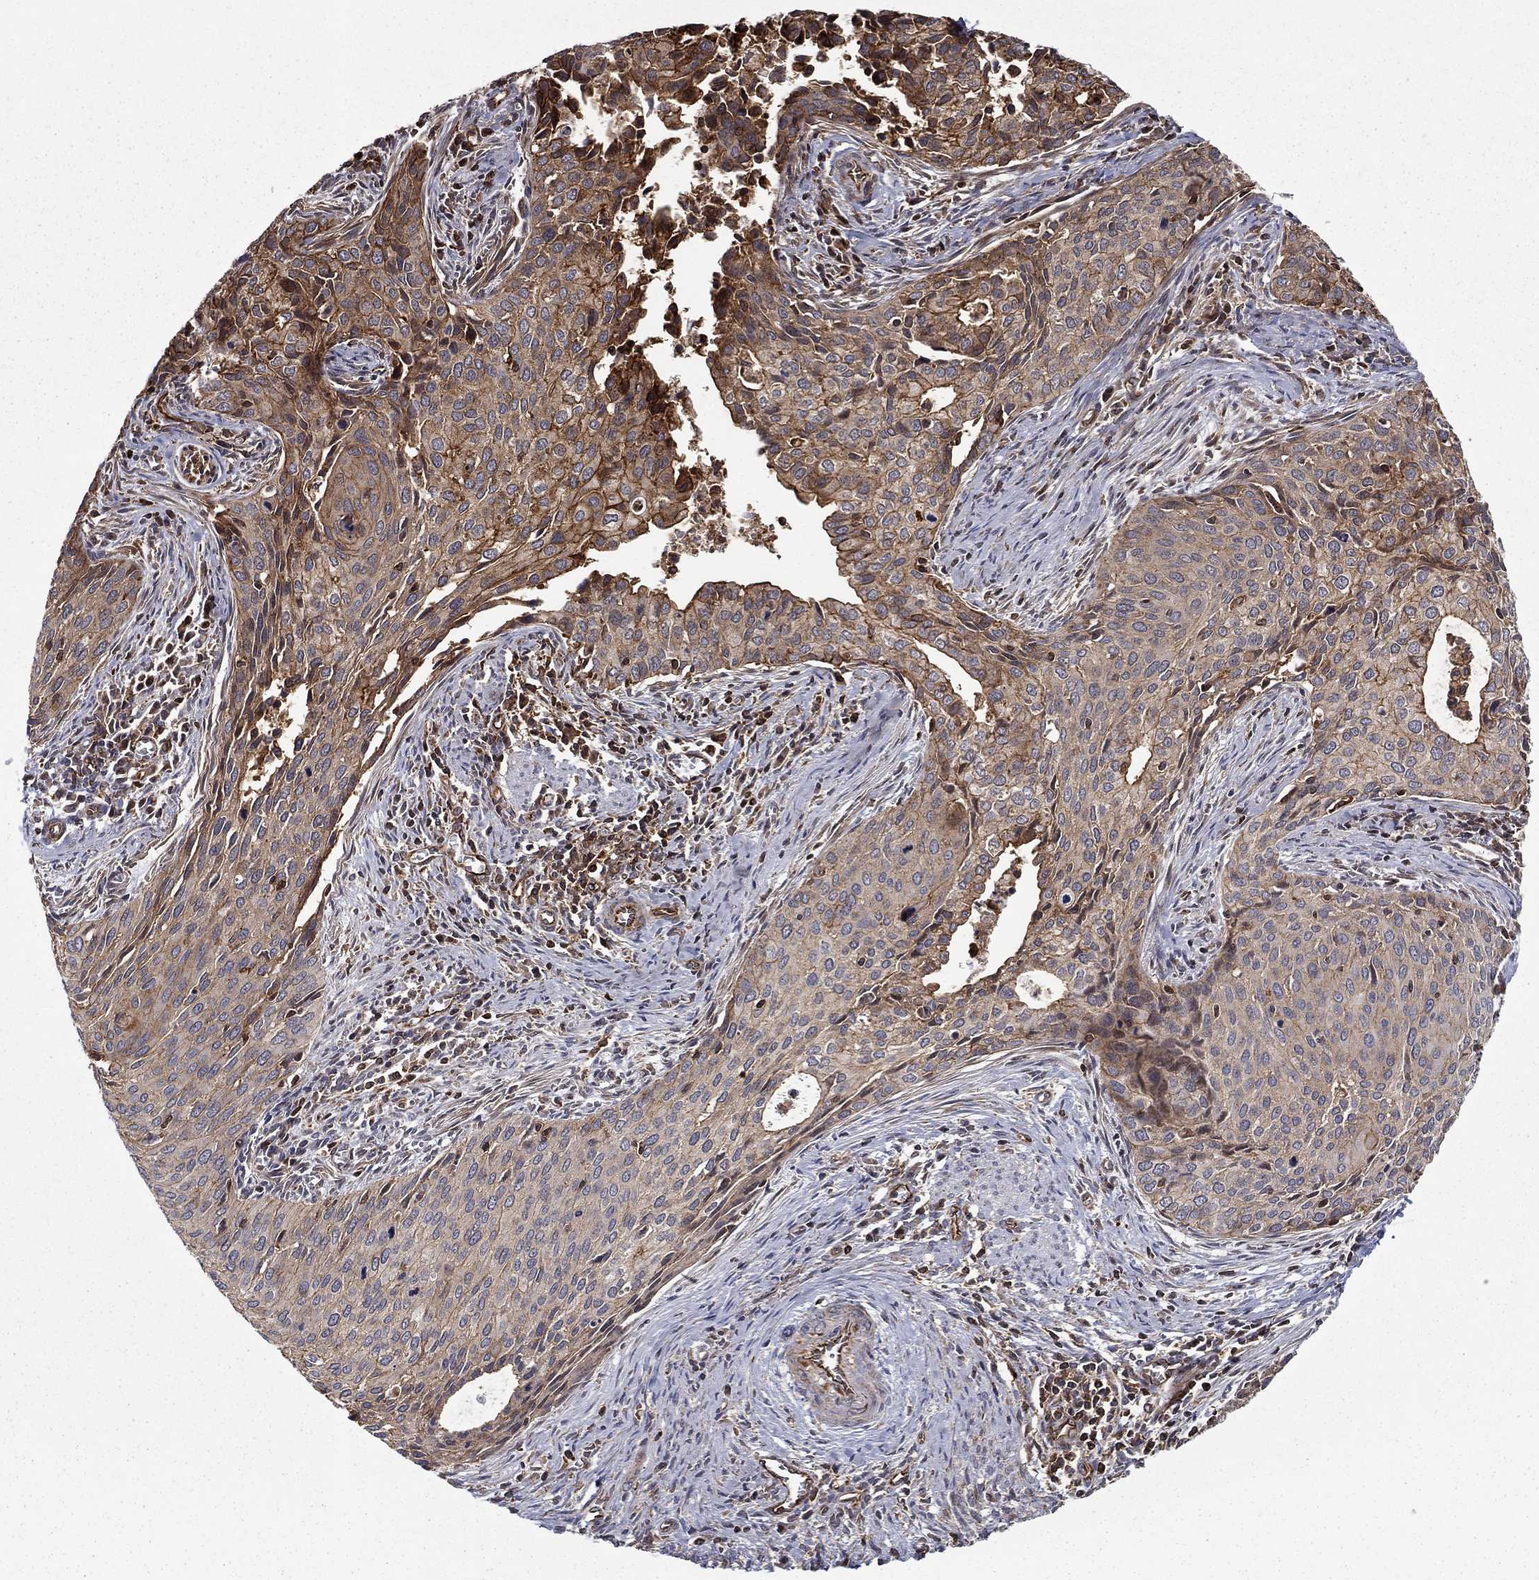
{"staining": {"intensity": "moderate", "quantity": "<25%", "location": "cytoplasmic/membranous"}, "tissue": "cervical cancer", "cell_type": "Tumor cells", "image_type": "cancer", "snomed": [{"axis": "morphology", "description": "Squamous cell carcinoma, NOS"}, {"axis": "topography", "description": "Cervix"}], "caption": "An image of human cervical squamous cell carcinoma stained for a protein displays moderate cytoplasmic/membranous brown staining in tumor cells.", "gene": "ADM", "patient": {"sex": "female", "age": 29}}